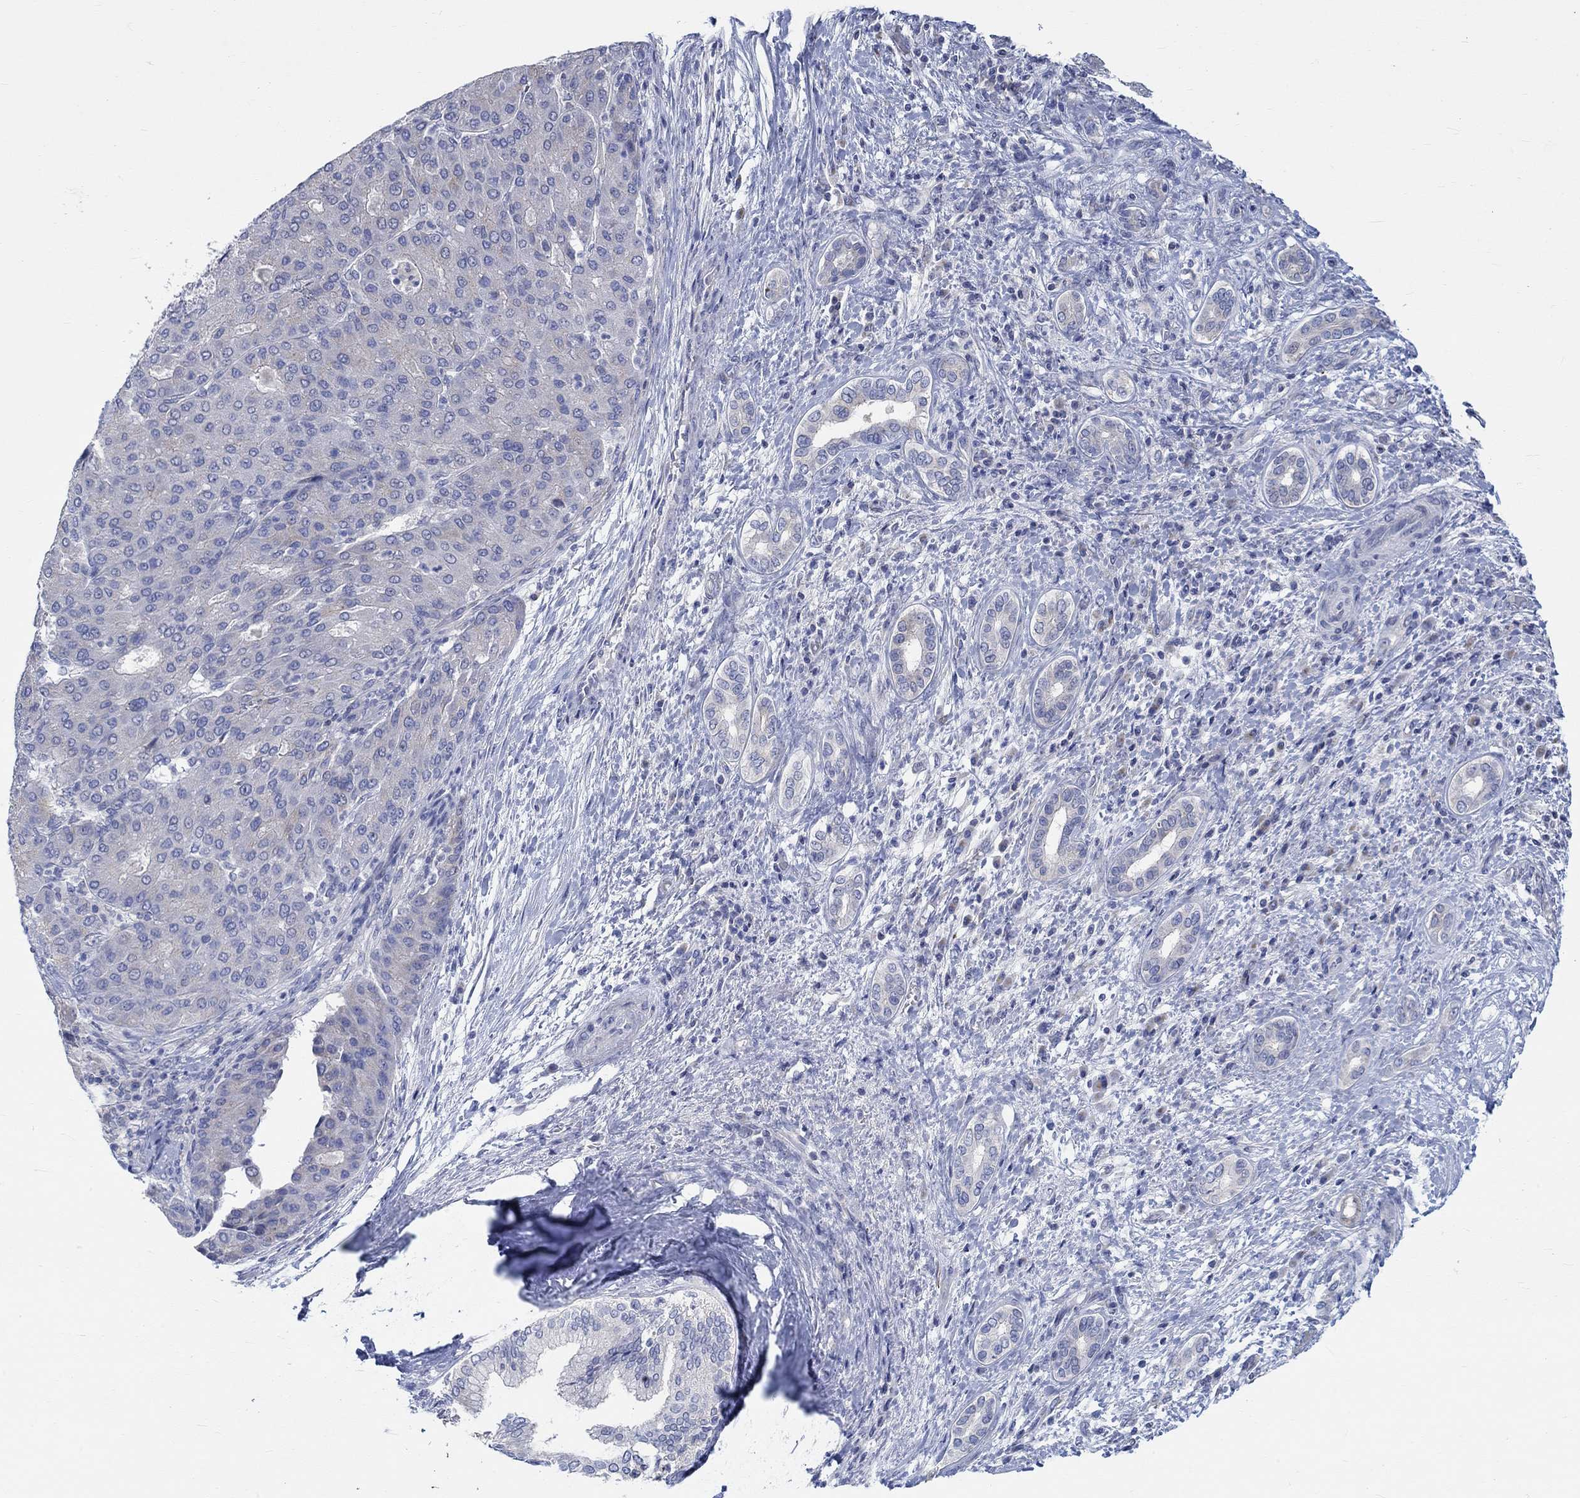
{"staining": {"intensity": "negative", "quantity": "none", "location": "none"}, "tissue": "liver cancer", "cell_type": "Tumor cells", "image_type": "cancer", "snomed": [{"axis": "morphology", "description": "Carcinoma, Hepatocellular, NOS"}, {"axis": "topography", "description": "Liver"}], "caption": "A photomicrograph of hepatocellular carcinoma (liver) stained for a protein shows no brown staining in tumor cells.", "gene": "NAV3", "patient": {"sex": "male", "age": 65}}